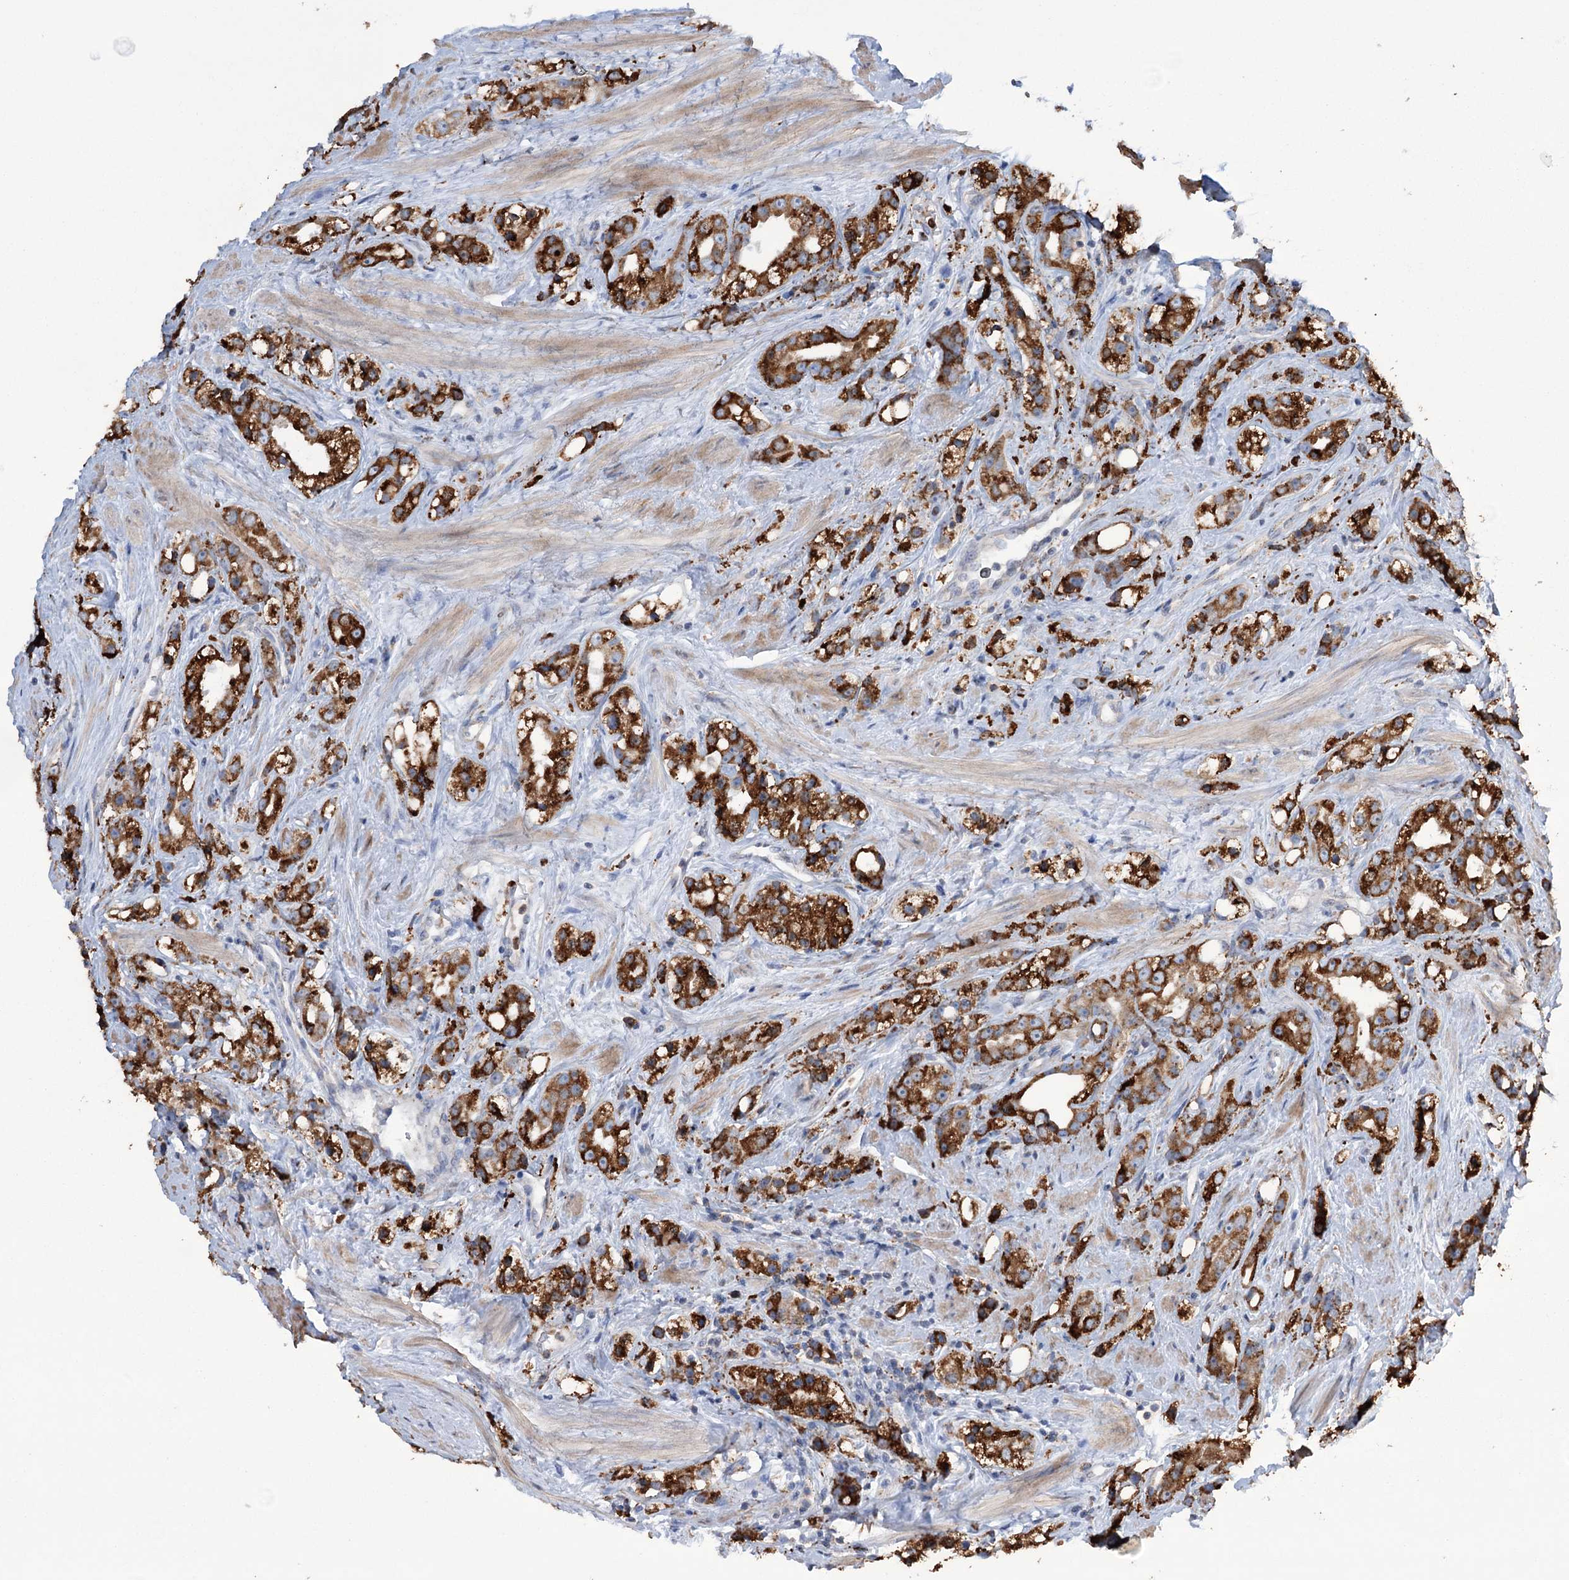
{"staining": {"intensity": "strong", "quantity": ">75%", "location": "cytoplasmic/membranous"}, "tissue": "prostate cancer", "cell_type": "Tumor cells", "image_type": "cancer", "snomed": [{"axis": "morphology", "description": "Adenocarcinoma, NOS"}, {"axis": "topography", "description": "Prostate"}], "caption": "DAB (3,3'-diaminobenzidine) immunohistochemical staining of human prostate adenocarcinoma demonstrates strong cytoplasmic/membranous protein staining in about >75% of tumor cells.", "gene": "TRIM71", "patient": {"sex": "male", "age": 79}}